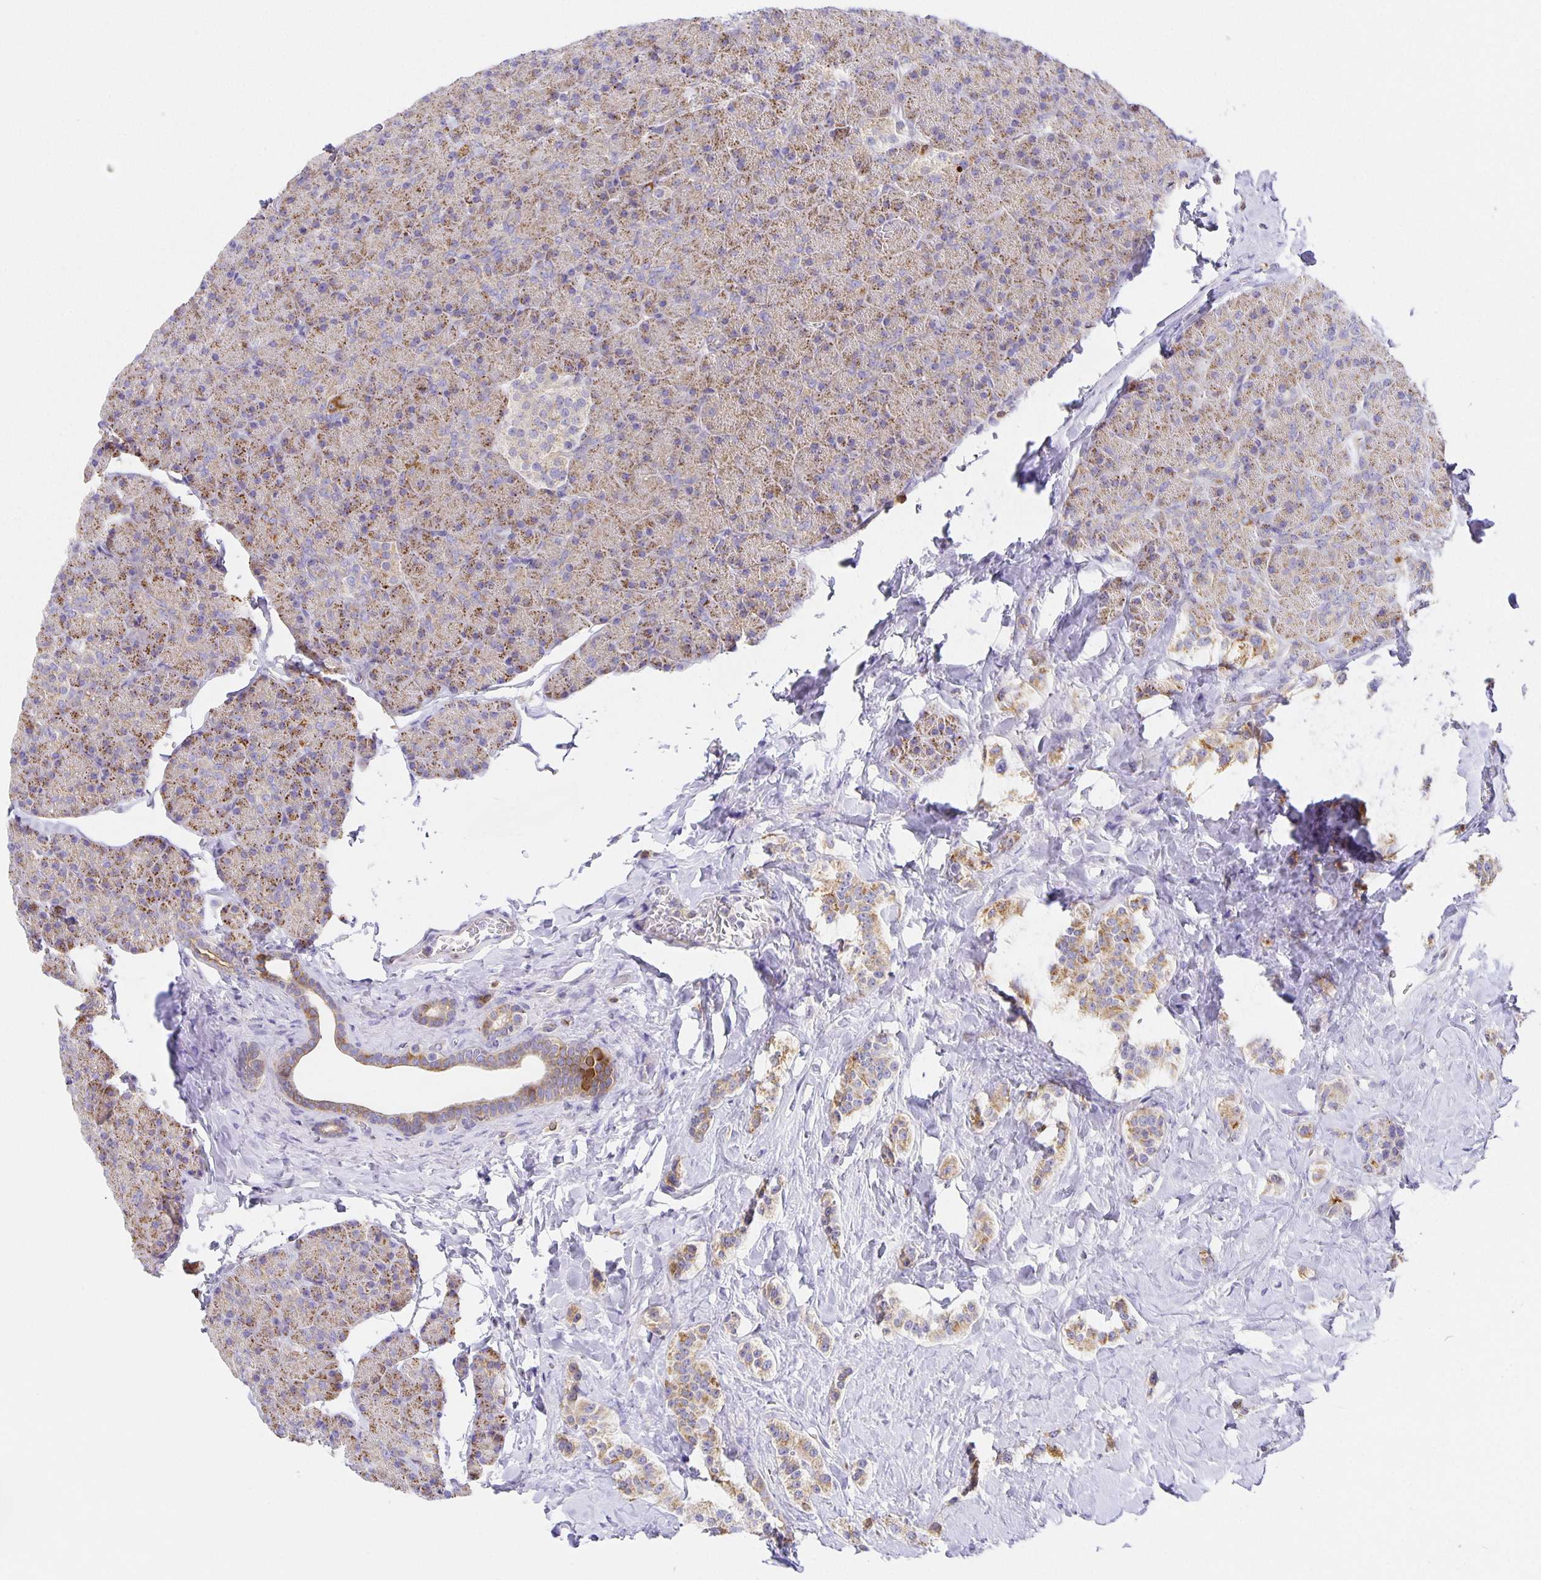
{"staining": {"intensity": "weak", "quantity": ">75%", "location": "cytoplasmic/membranous"}, "tissue": "carcinoid", "cell_type": "Tumor cells", "image_type": "cancer", "snomed": [{"axis": "morphology", "description": "Normal tissue, NOS"}, {"axis": "morphology", "description": "Carcinoid, malignant, NOS"}, {"axis": "topography", "description": "Pancreas"}], "caption": "Immunohistochemical staining of carcinoid (malignant) shows low levels of weak cytoplasmic/membranous expression in approximately >75% of tumor cells.", "gene": "FLRT3", "patient": {"sex": "male", "age": 36}}